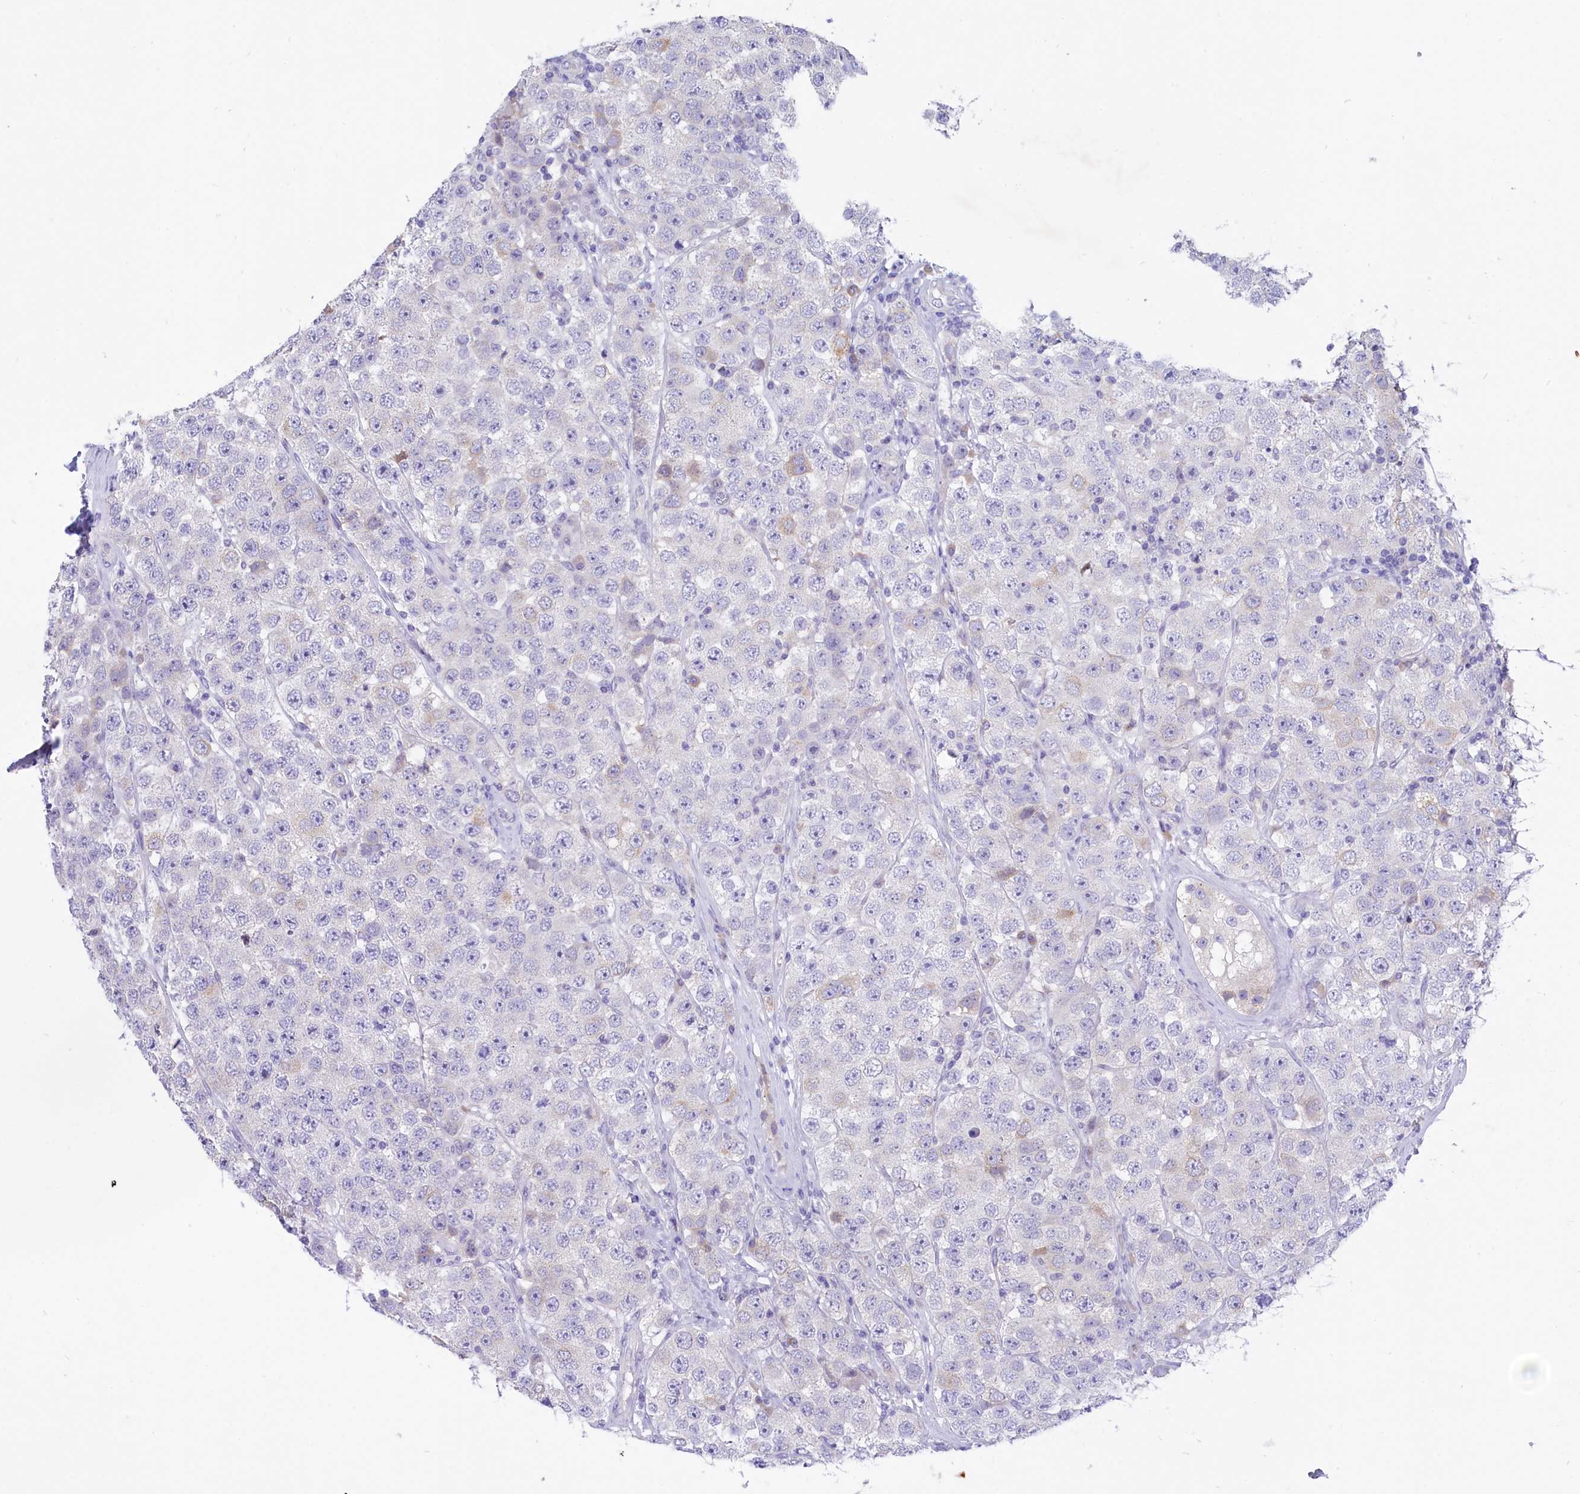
{"staining": {"intensity": "negative", "quantity": "none", "location": "none"}, "tissue": "testis cancer", "cell_type": "Tumor cells", "image_type": "cancer", "snomed": [{"axis": "morphology", "description": "Seminoma, NOS"}, {"axis": "topography", "description": "Testis"}], "caption": "DAB (3,3'-diaminobenzidine) immunohistochemical staining of testis cancer shows no significant positivity in tumor cells. (Brightfield microscopy of DAB IHC at high magnification).", "gene": "DCAF16", "patient": {"sex": "male", "age": 28}}